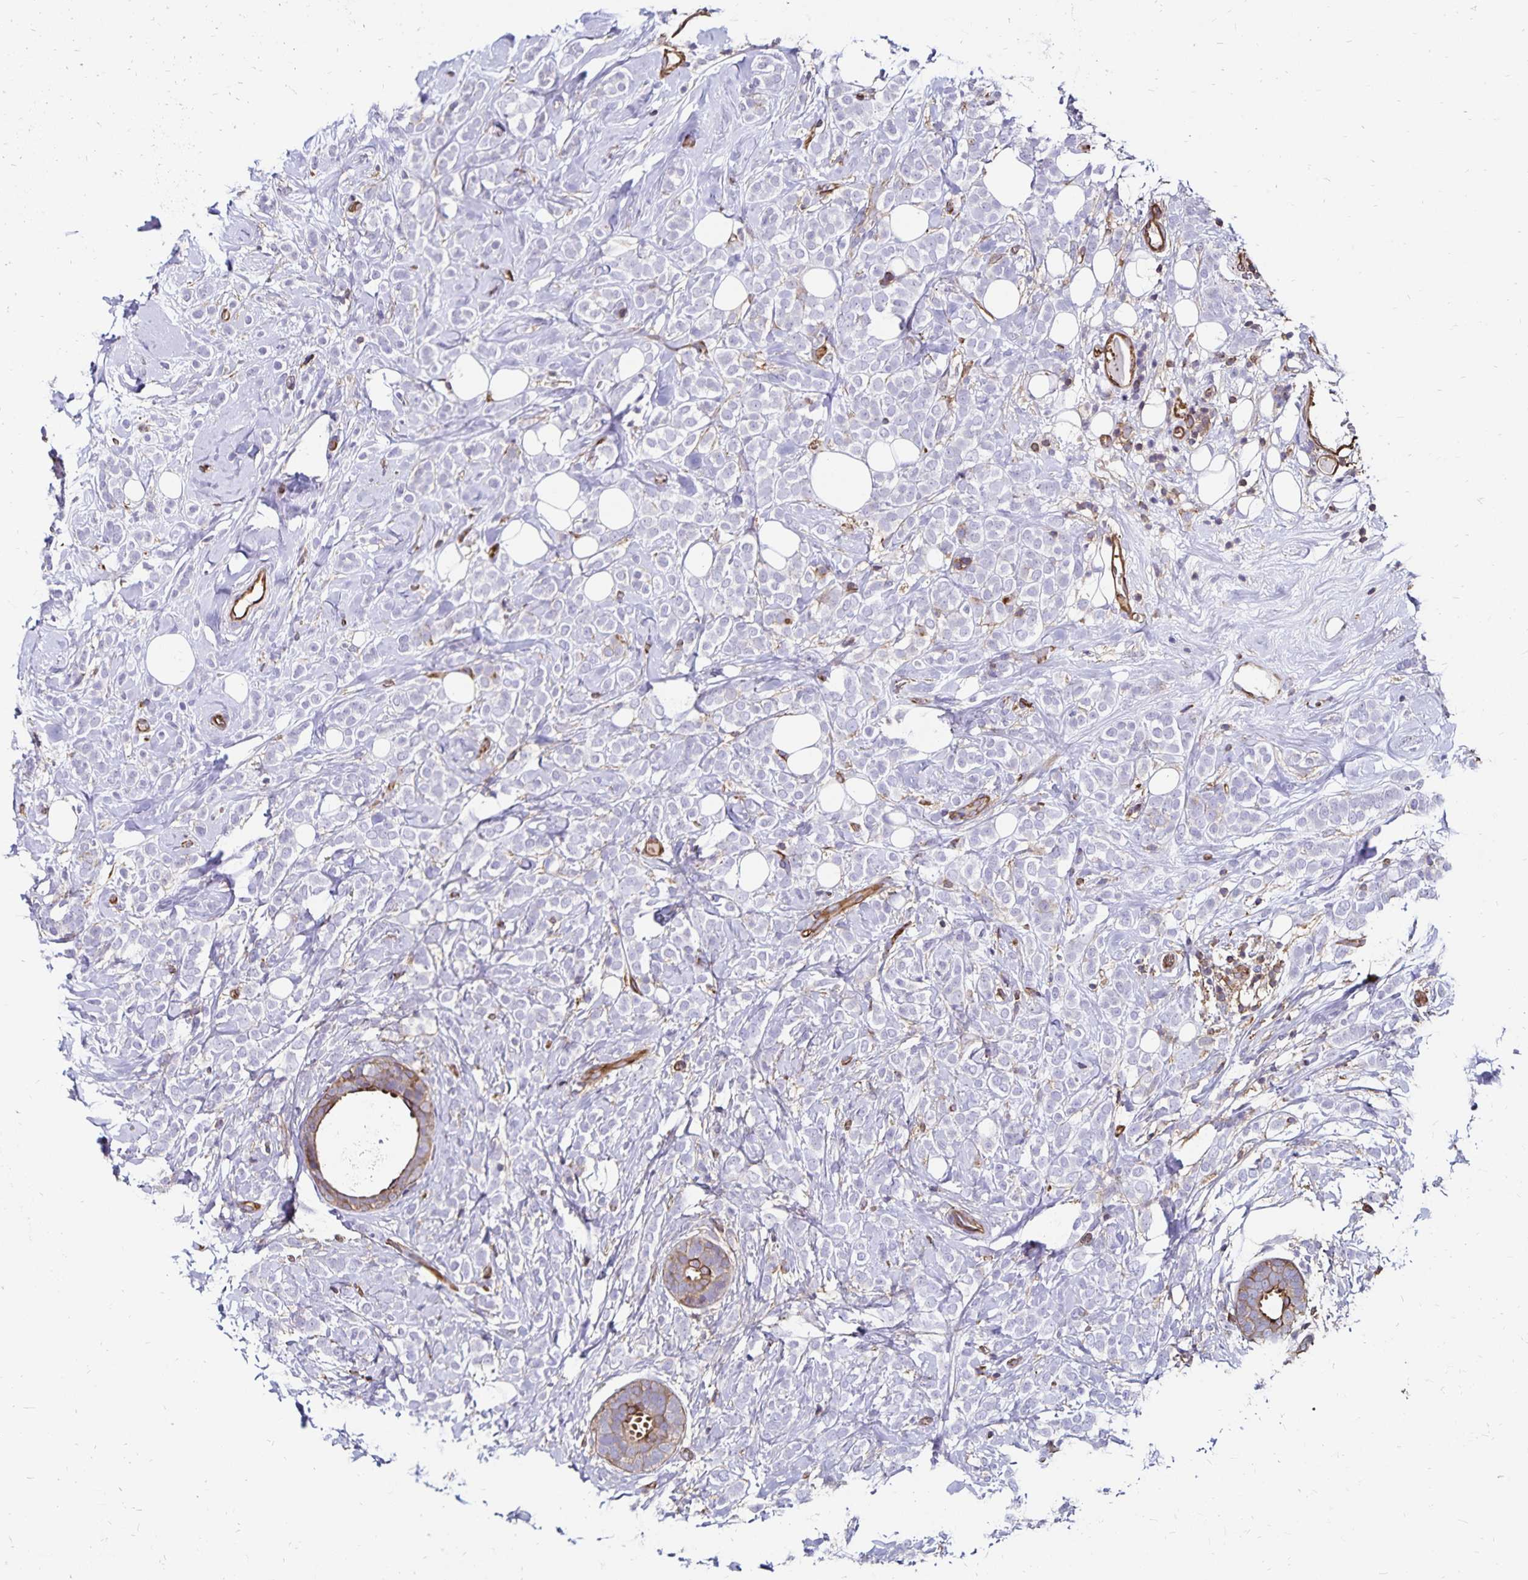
{"staining": {"intensity": "negative", "quantity": "none", "location": "none"}, "tissue": "breast cancer", "cell_type": "Tumor cells", "image_type": "cancer", "snomed": [{"axis": "morphology", "description": "Lobular carcinoma"}, {"axis": "topography", "description": "Breast"}], "caption": "This is an IHC micrograph of lobular carcinoma (breast). There is no expression in tumor cells.", "gene": "RPRML", "patient": {"sex": "female", "age": 49}}